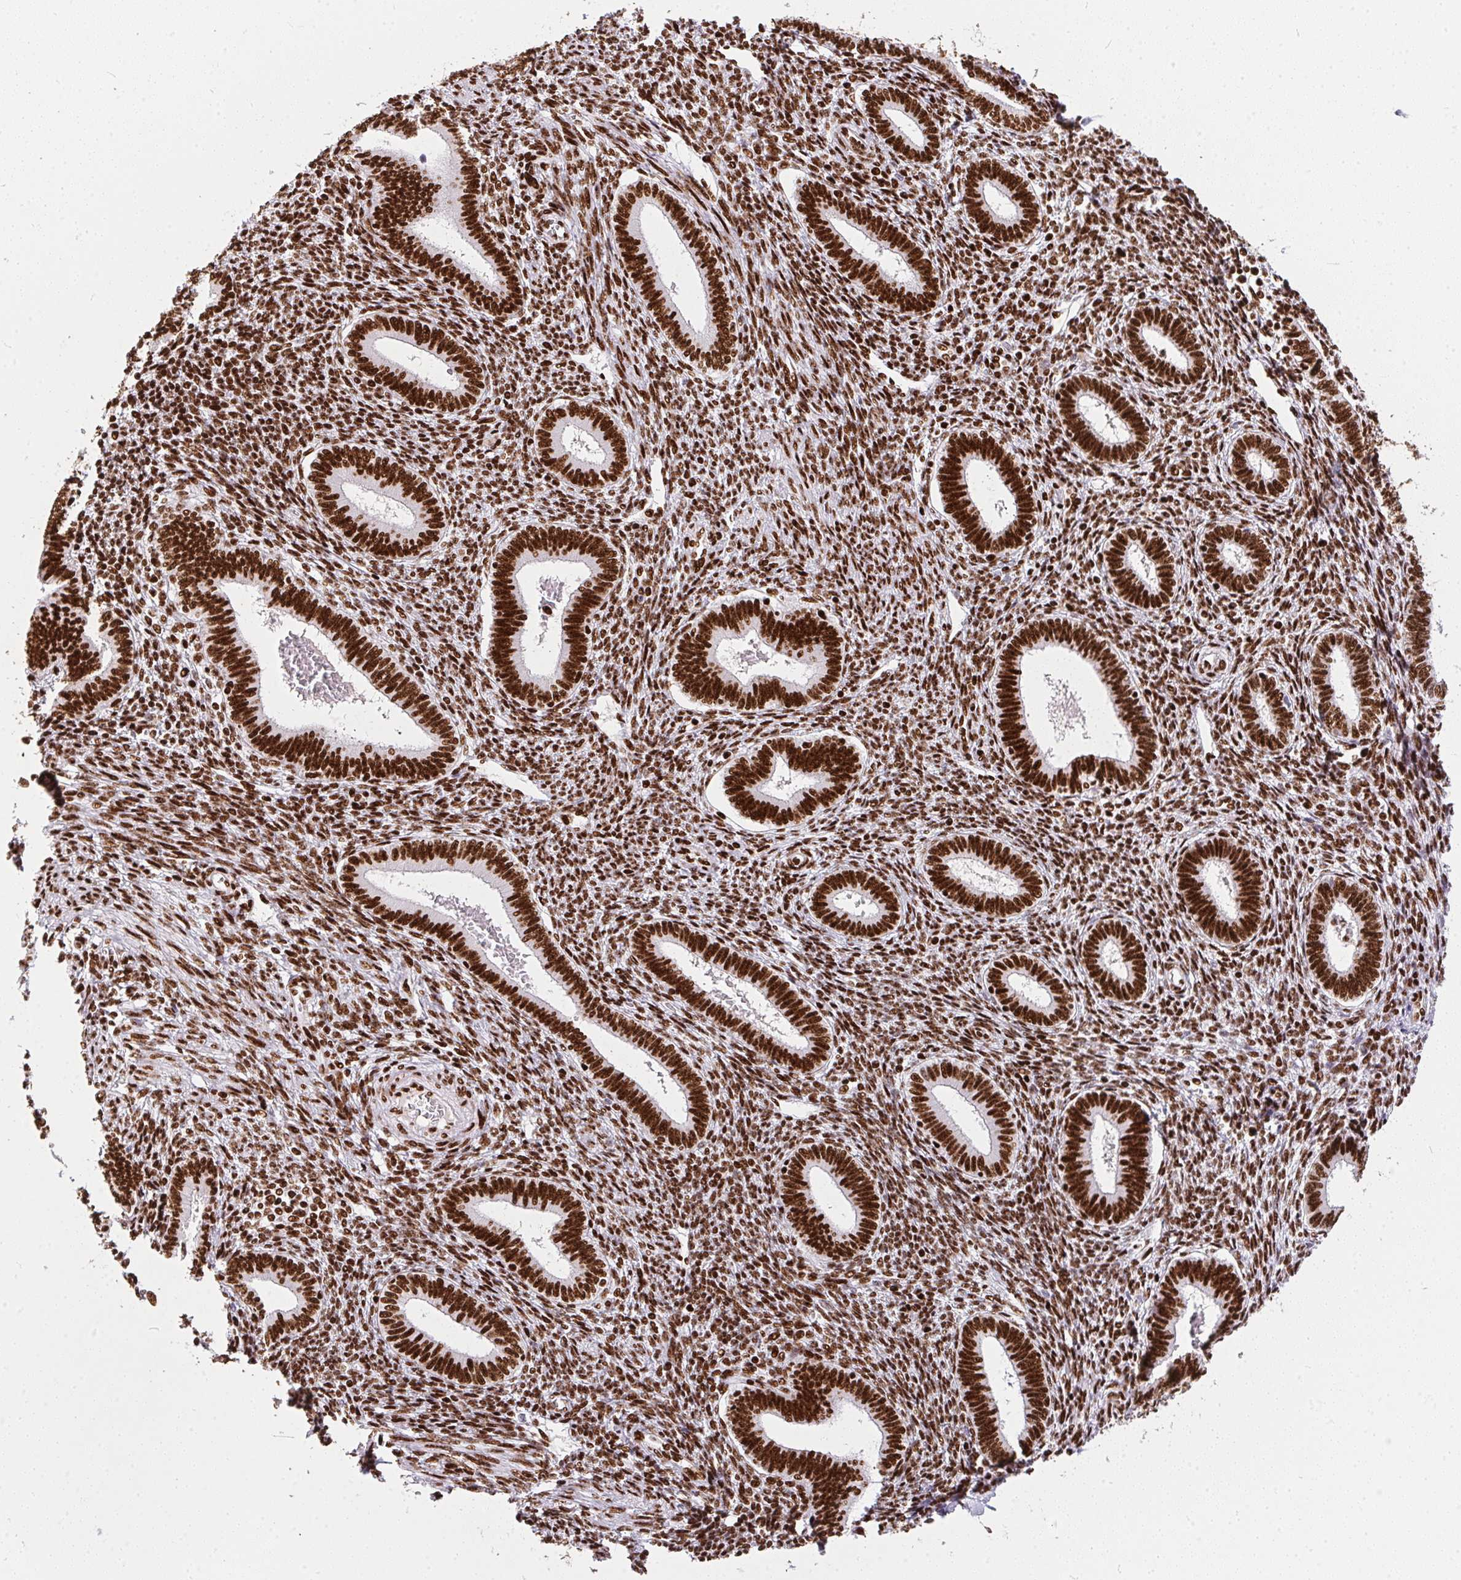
{"staining": {"intensity": "strong", "quantity": ">75%", "location": "nuclear"}, "tissue": "endometrium", "cell_type": "Cells in endometrial stroma", "image_type": "normal", "snomed": [{"axis": "morphology", "description": "Normal tissue, NOS"}, {"axis": "topography", "description": "Endometrium"}], "caption": "The immunohistochemical stain shows strong nuclear expression in cells in endometrial stroma of normal endometrium. (brown staining indicates protein expression, while blue staining denotes nuclei).", "gene": "PAGE3", "patient": {"sex": "female", "age": 42}}